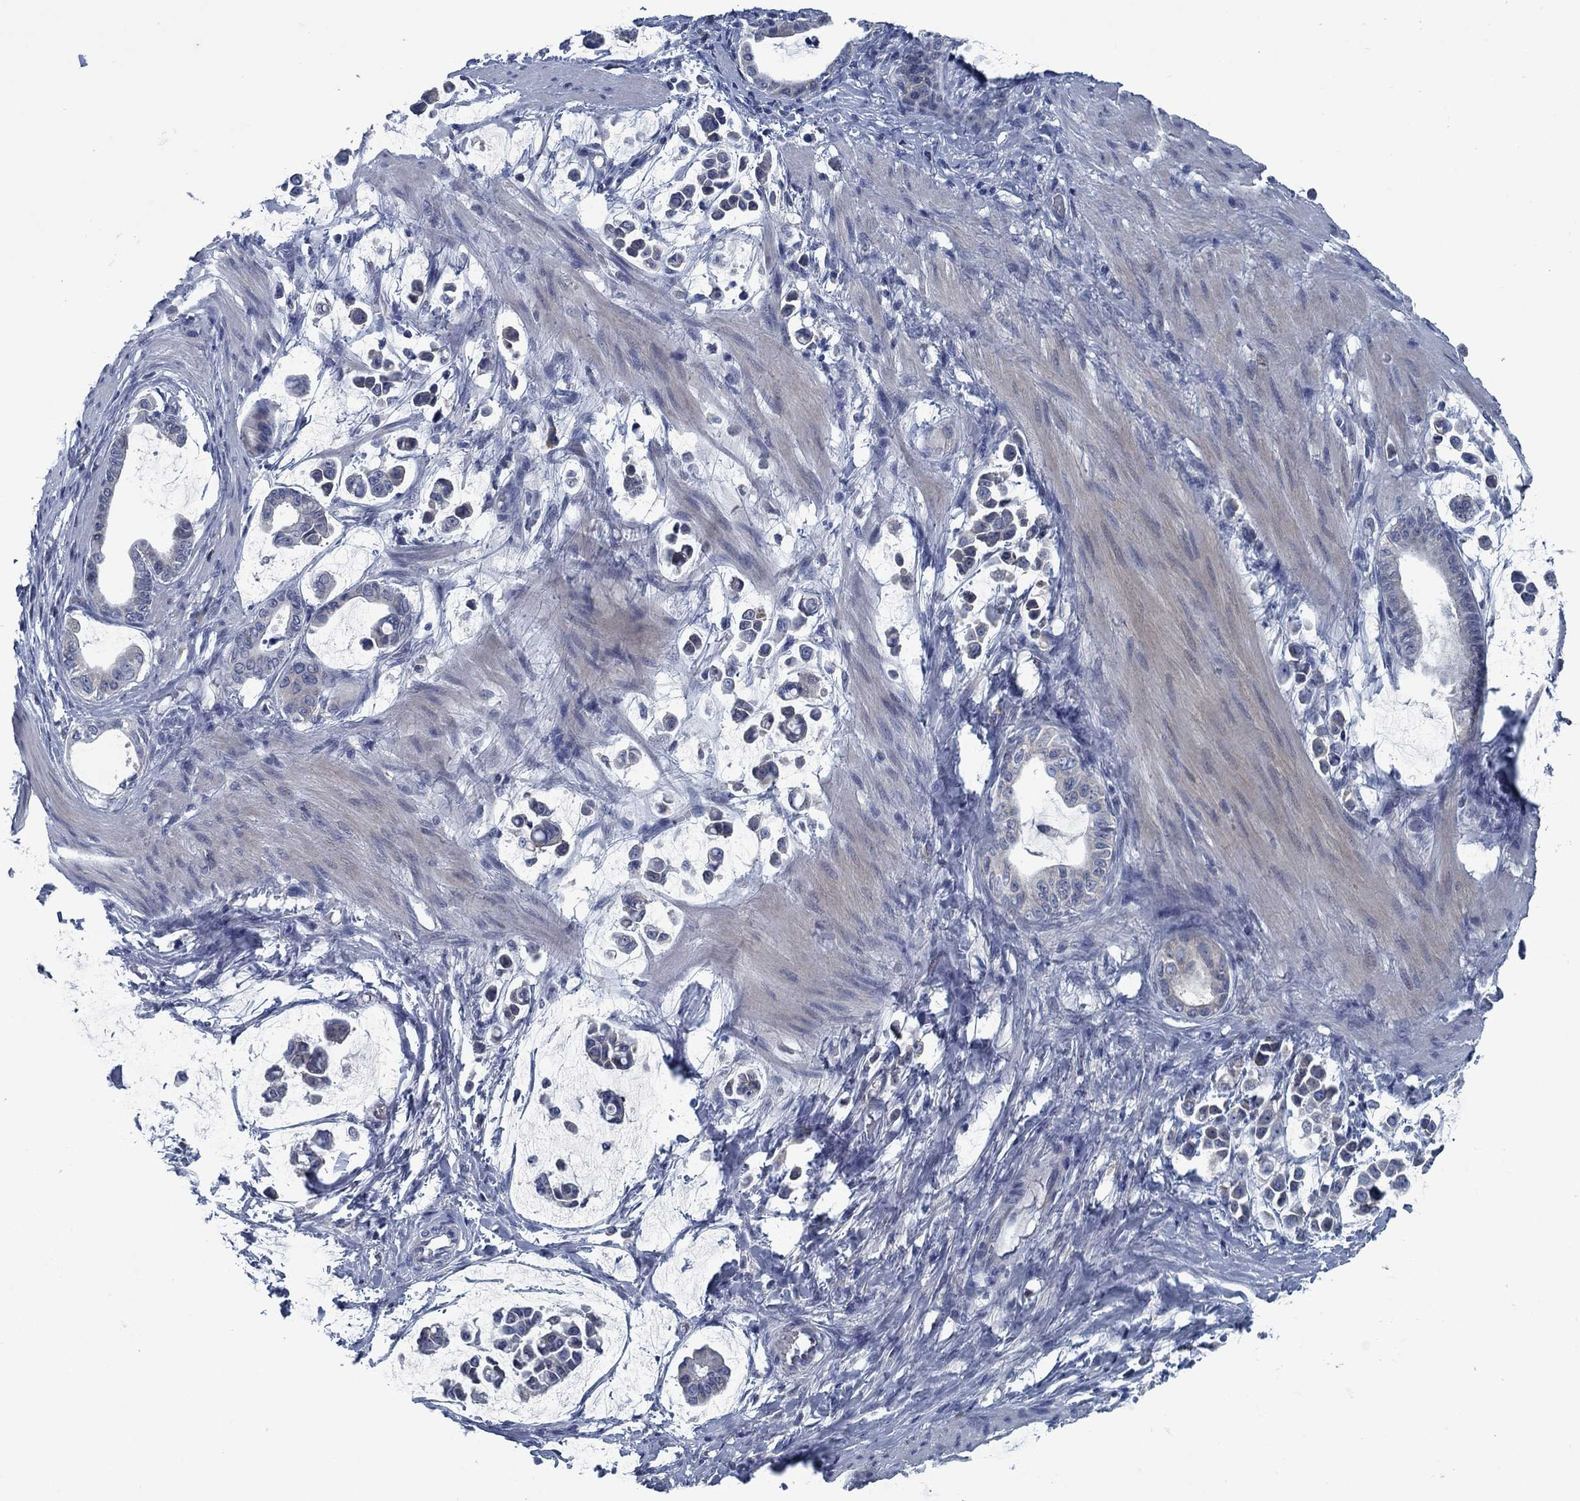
{"staining": {"intensity": "negative", "quantity": "none", "location": "none"}, "tissue": "stomach cancer", "cell_type": "Tumor cells", "image_type": "cancer", "snomed": [{"axis": "morphology", "description": "Adenocarcinoma, NOS"}, {"axis": "topography", "description": "Stomach"}], "caption": "This is a image of IHC staining of stomach cancer (adenocarcinoma), which shows no expression in tumor cells.", "gene": "PNMA8A", "patient": {"sex": "male", "age": 82}}